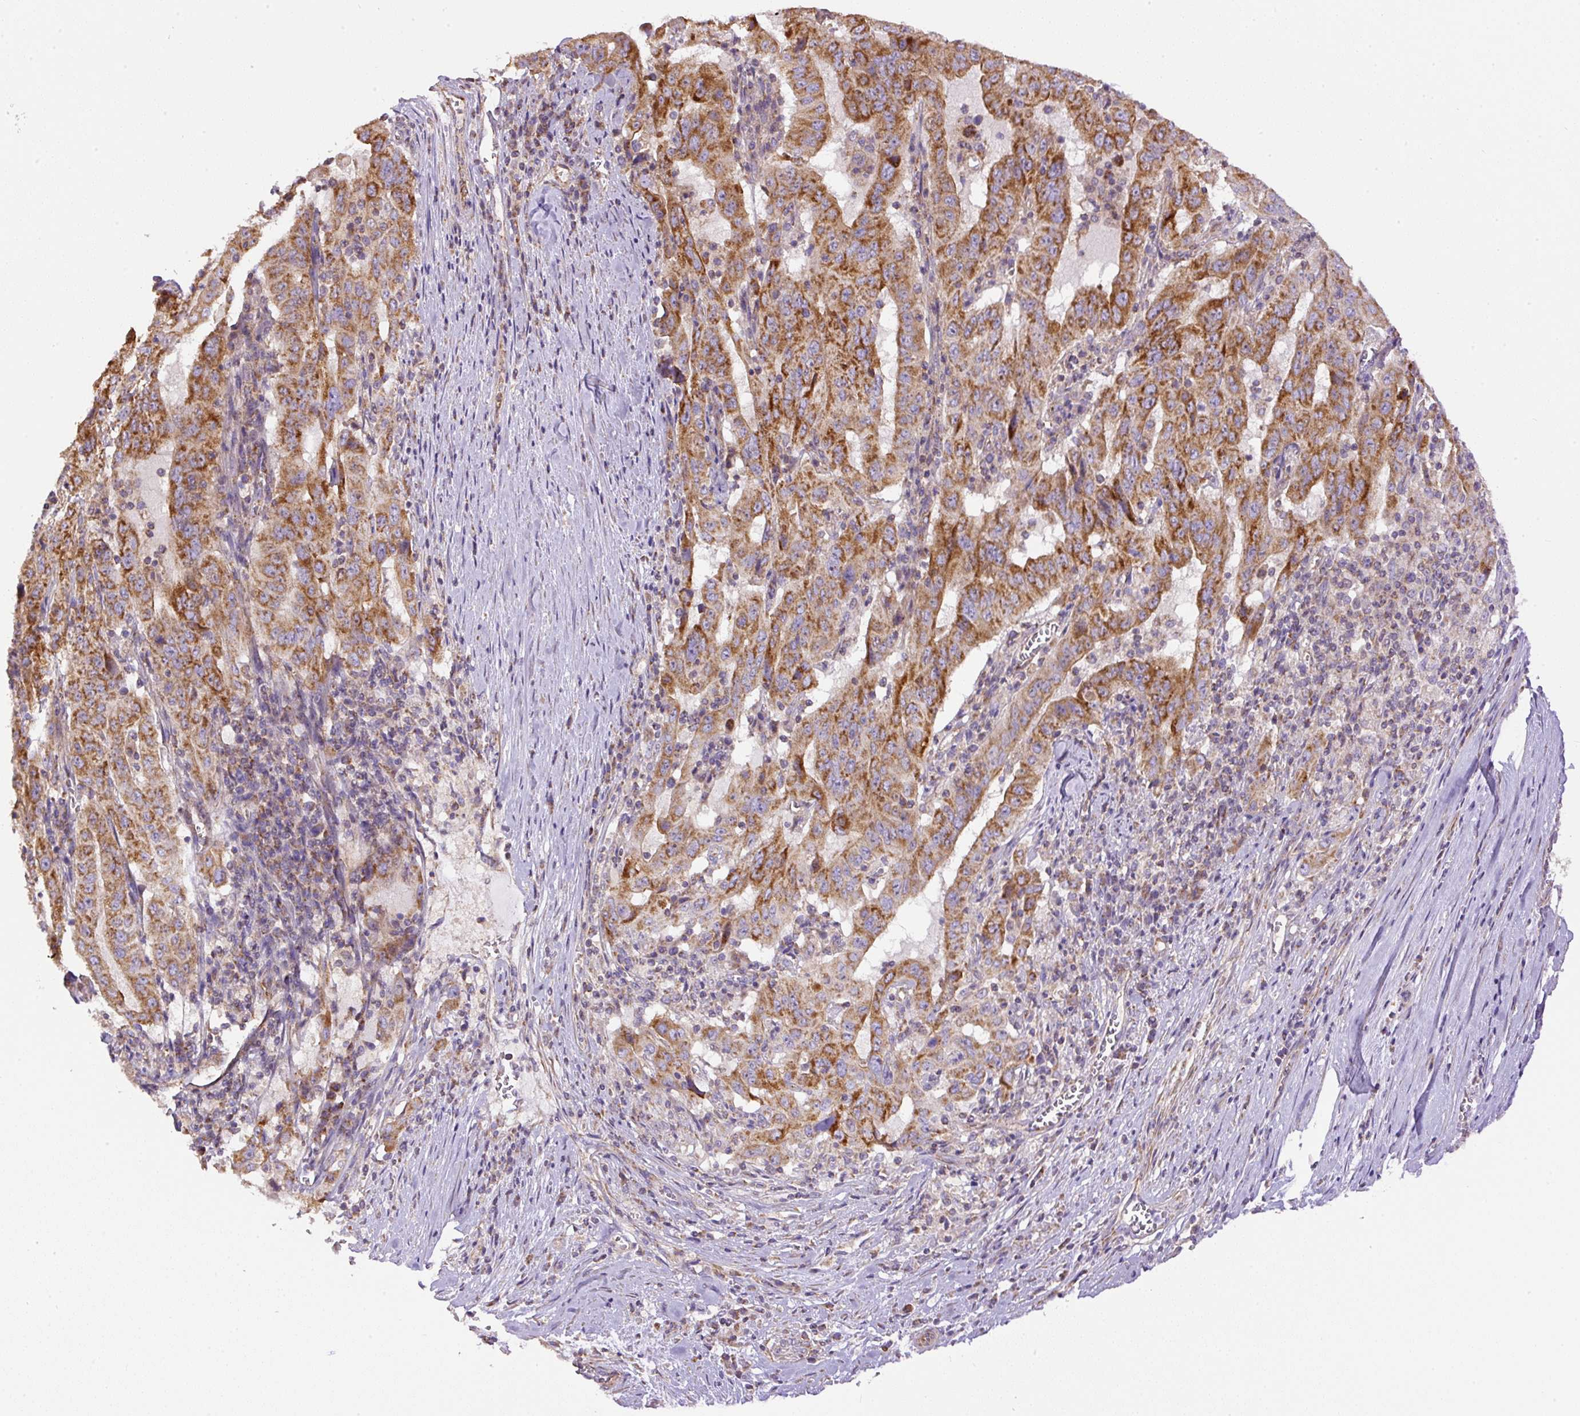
{"staining": {"intensity": "moderate", "quantity": ">75%", "location": "cytoplasmic/membranous"}, "tissue": "pancreatic cancer", "cell_type": "Tumor cells", "image_type": "cancer", "snomed": [{"axis": "morphology", "description": "Adenocarcinoma, NOS"}, {"axis": "topography", "description": "Pancreas"}], "caption": "Immunohistochemistry staining of pancreatic adenocarcinoma, which displays medium levels of moderate cytoplasmic/membranous staining in approximately >75% of tumor cells indicating moderate cytoplasmic/membranous protein expression. The staining was performed using DAB (3,3'-diaminobenzidine) (brown) for protein detection and nuclei were counterstained in hematoxylin (blue).", "gene": "NDUFAF2", "patient": {"sex": "male", "age": 63}}